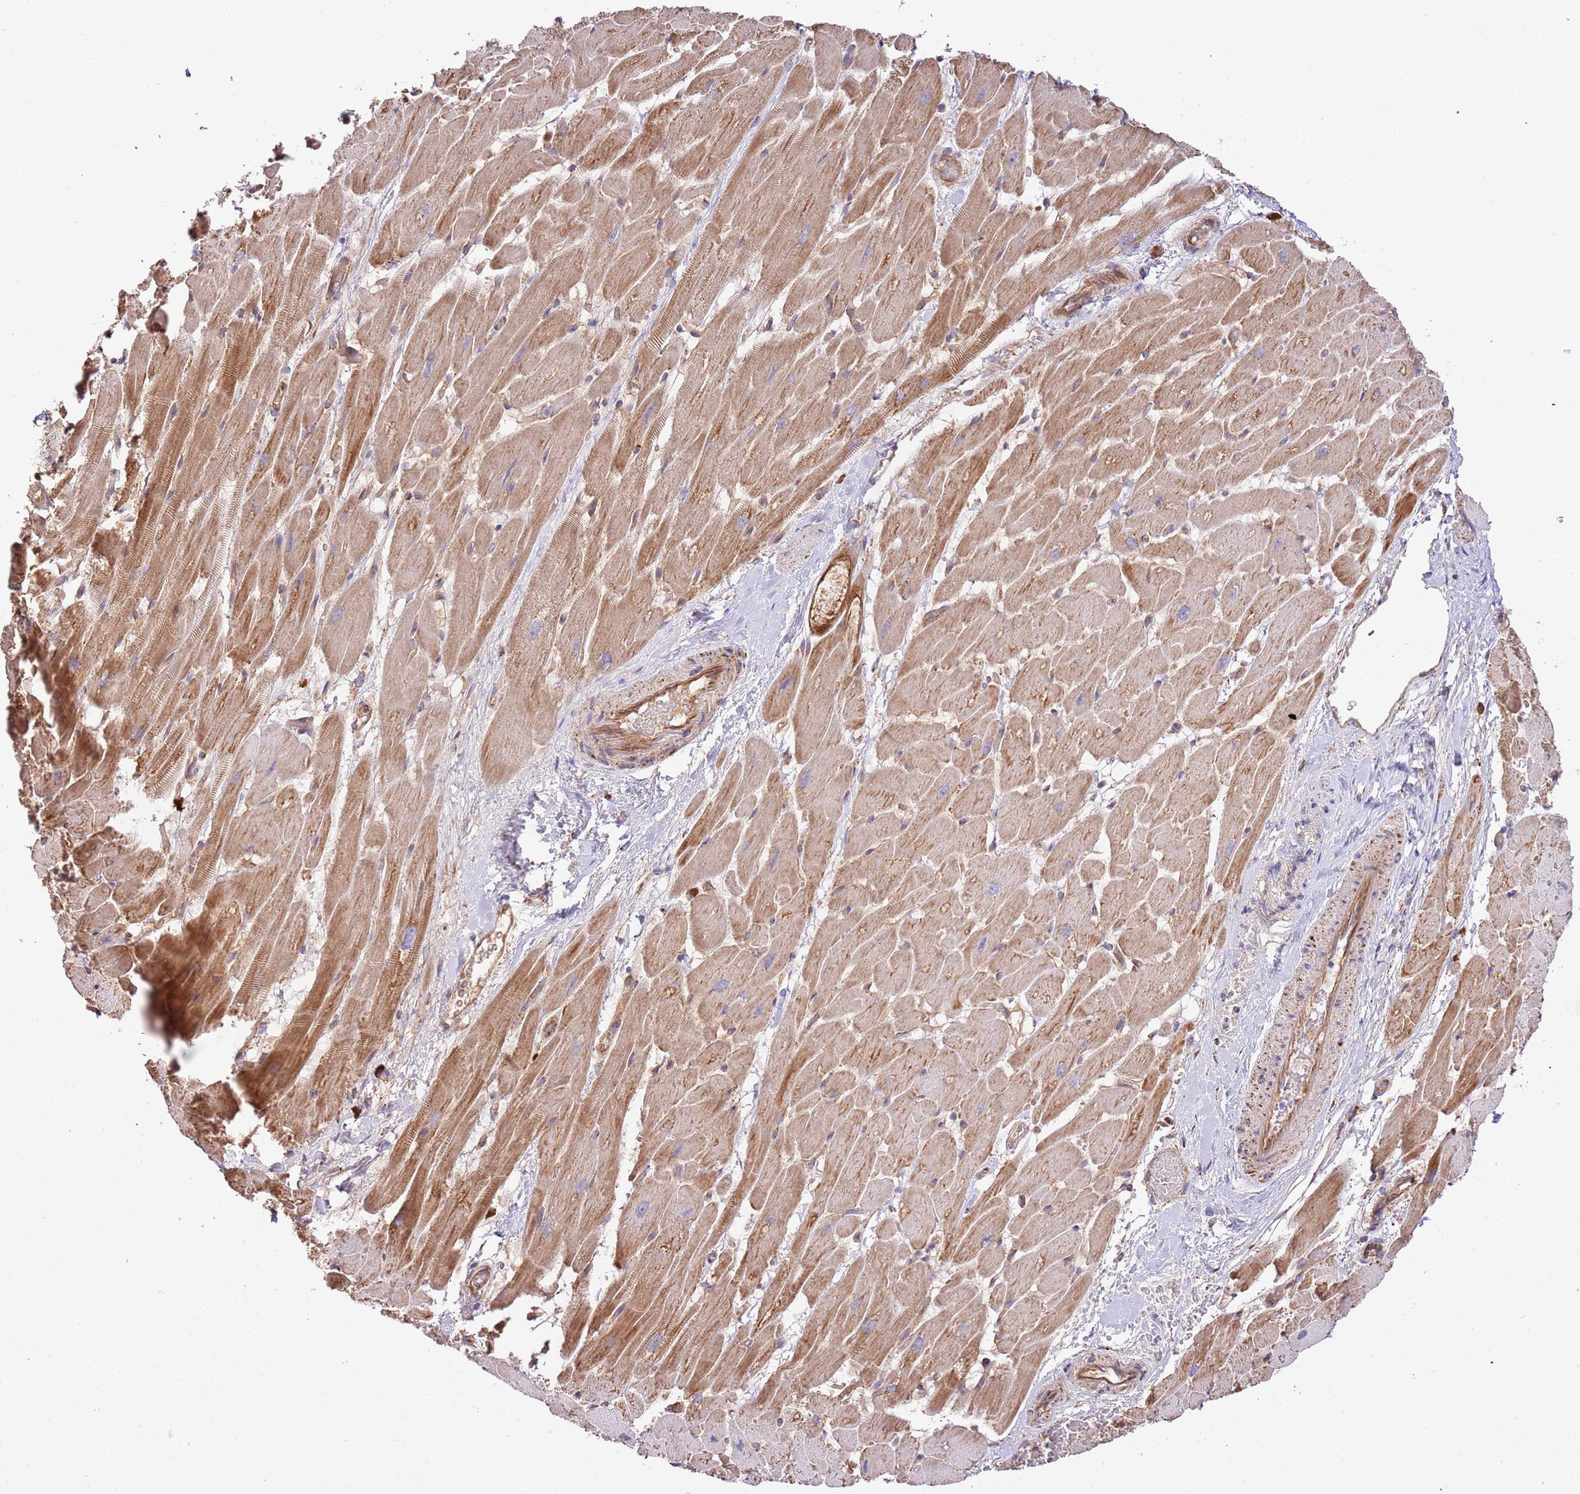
{"staining": {"intensity": "moderate", "quantity": ">75%", "location": "cytoplasmic/membranous"}, "tissue": "heart muscle", "cell_type": "Cardiomyocytes", "image_type": "normal", "snomed": [{"axis": "morphology", "description": "Normal tissue, NOS"}, {"axis": "topography", "description": "Heart"}], "caption": "This image shows immunohistochemistry staining of normal human heart muscle, with medium moderate cytoplasmic/membranous staining in approximately >75% of cardiomyocytes.", "gene": "DOCK6", "patient": {"sex": "male", "age": 37}}